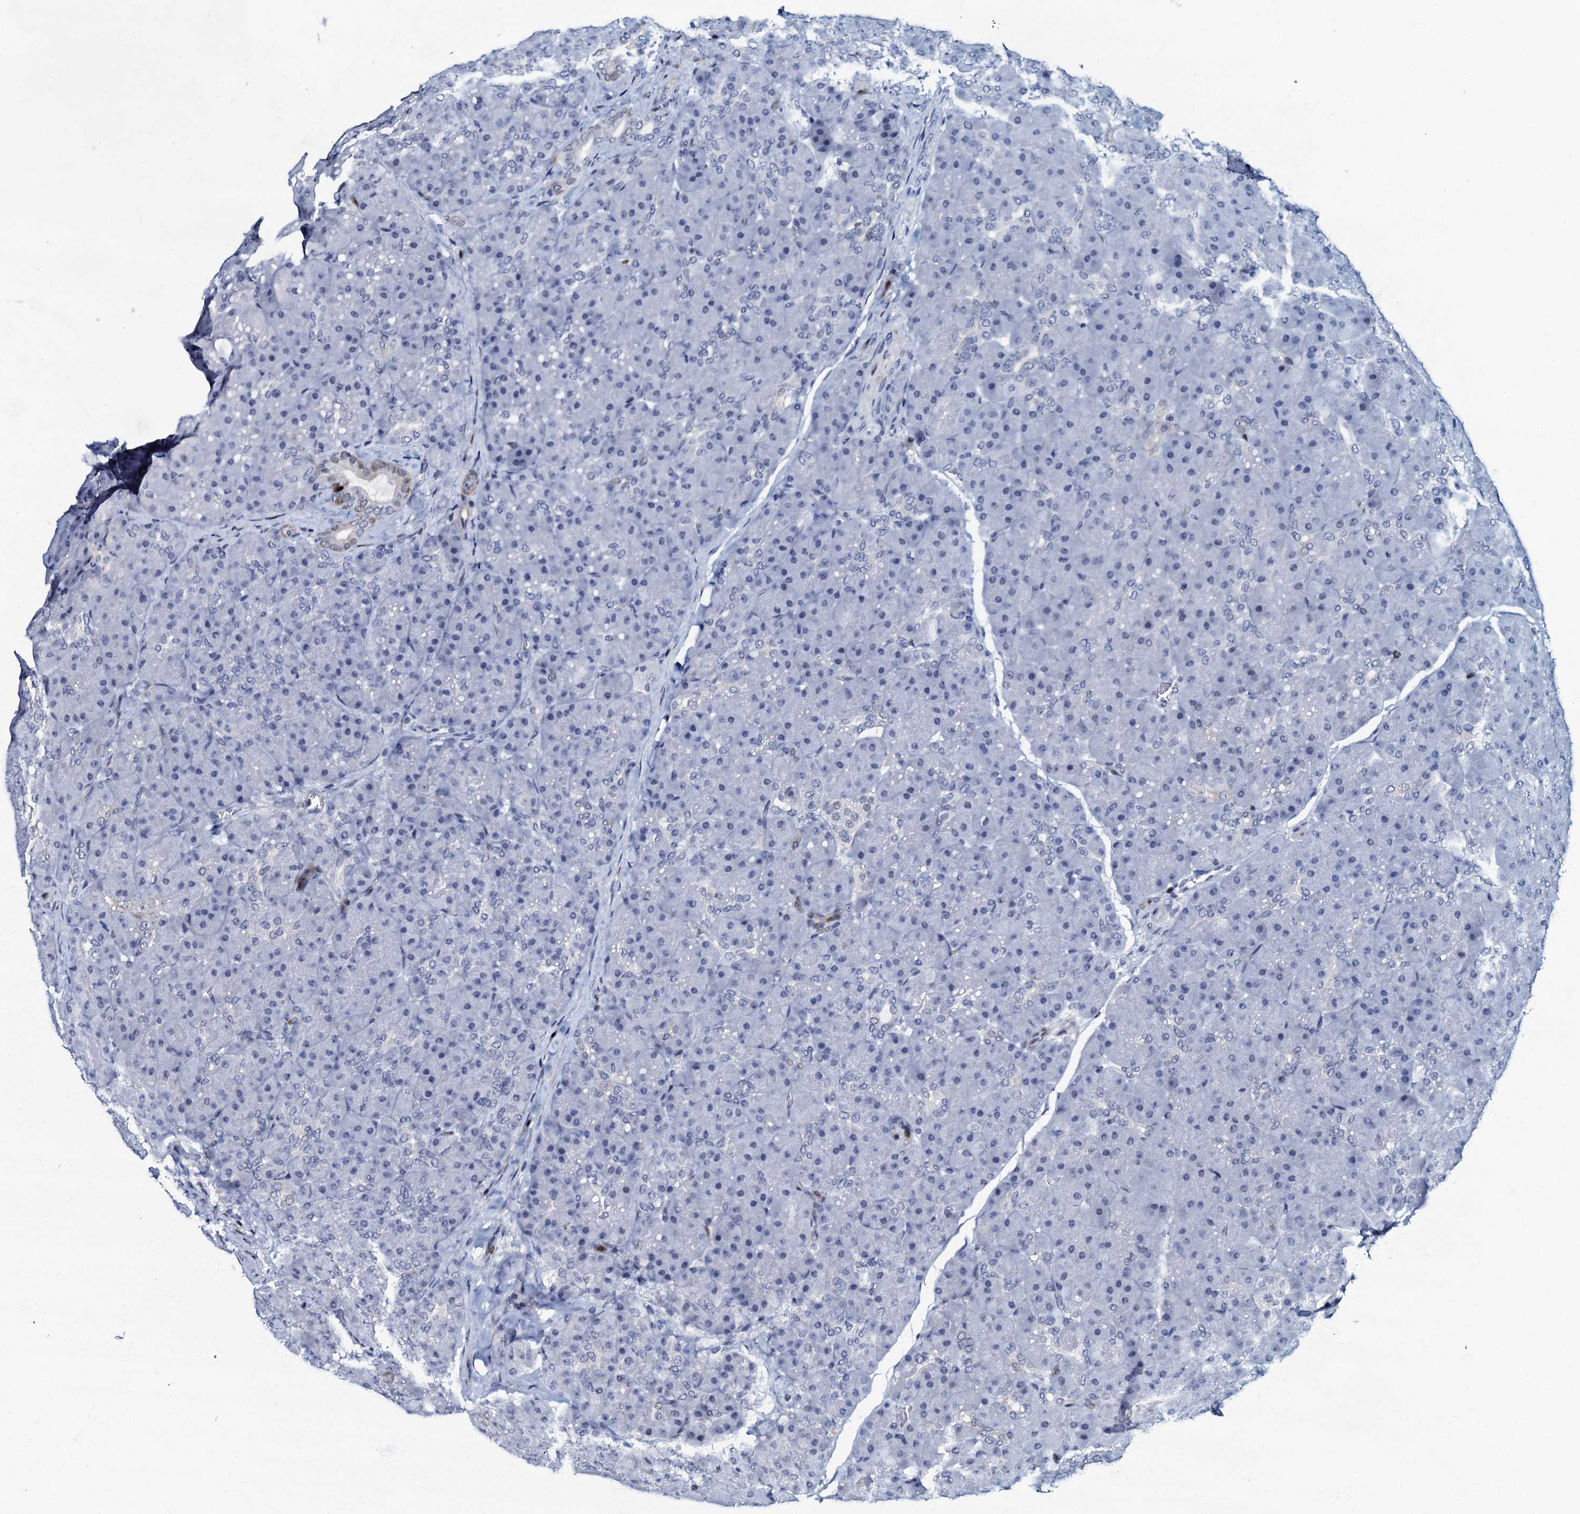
{"staining": {"intensity": "moderate", "quantity": "<25%", "location": "nuclear"}, "tissue": "pancreas", "cell_type": "Exocrine glandular cells", "image_type": "normal", "snomed": [{"axis": "morphology", "description": "Normal tissue, NOS"}, {"axis": "topography", "description": "Pancreas"}], "caption": "Immunohistochemistry (IHC) micrograph of normal human pancreas stained for a protein (brown), which exhibits low levels of moderate nuclear staining in approximately <25% of exocrine glandular cells.", "gene": "MFSD5", "patient": {"sex": "male", "age": 66}}